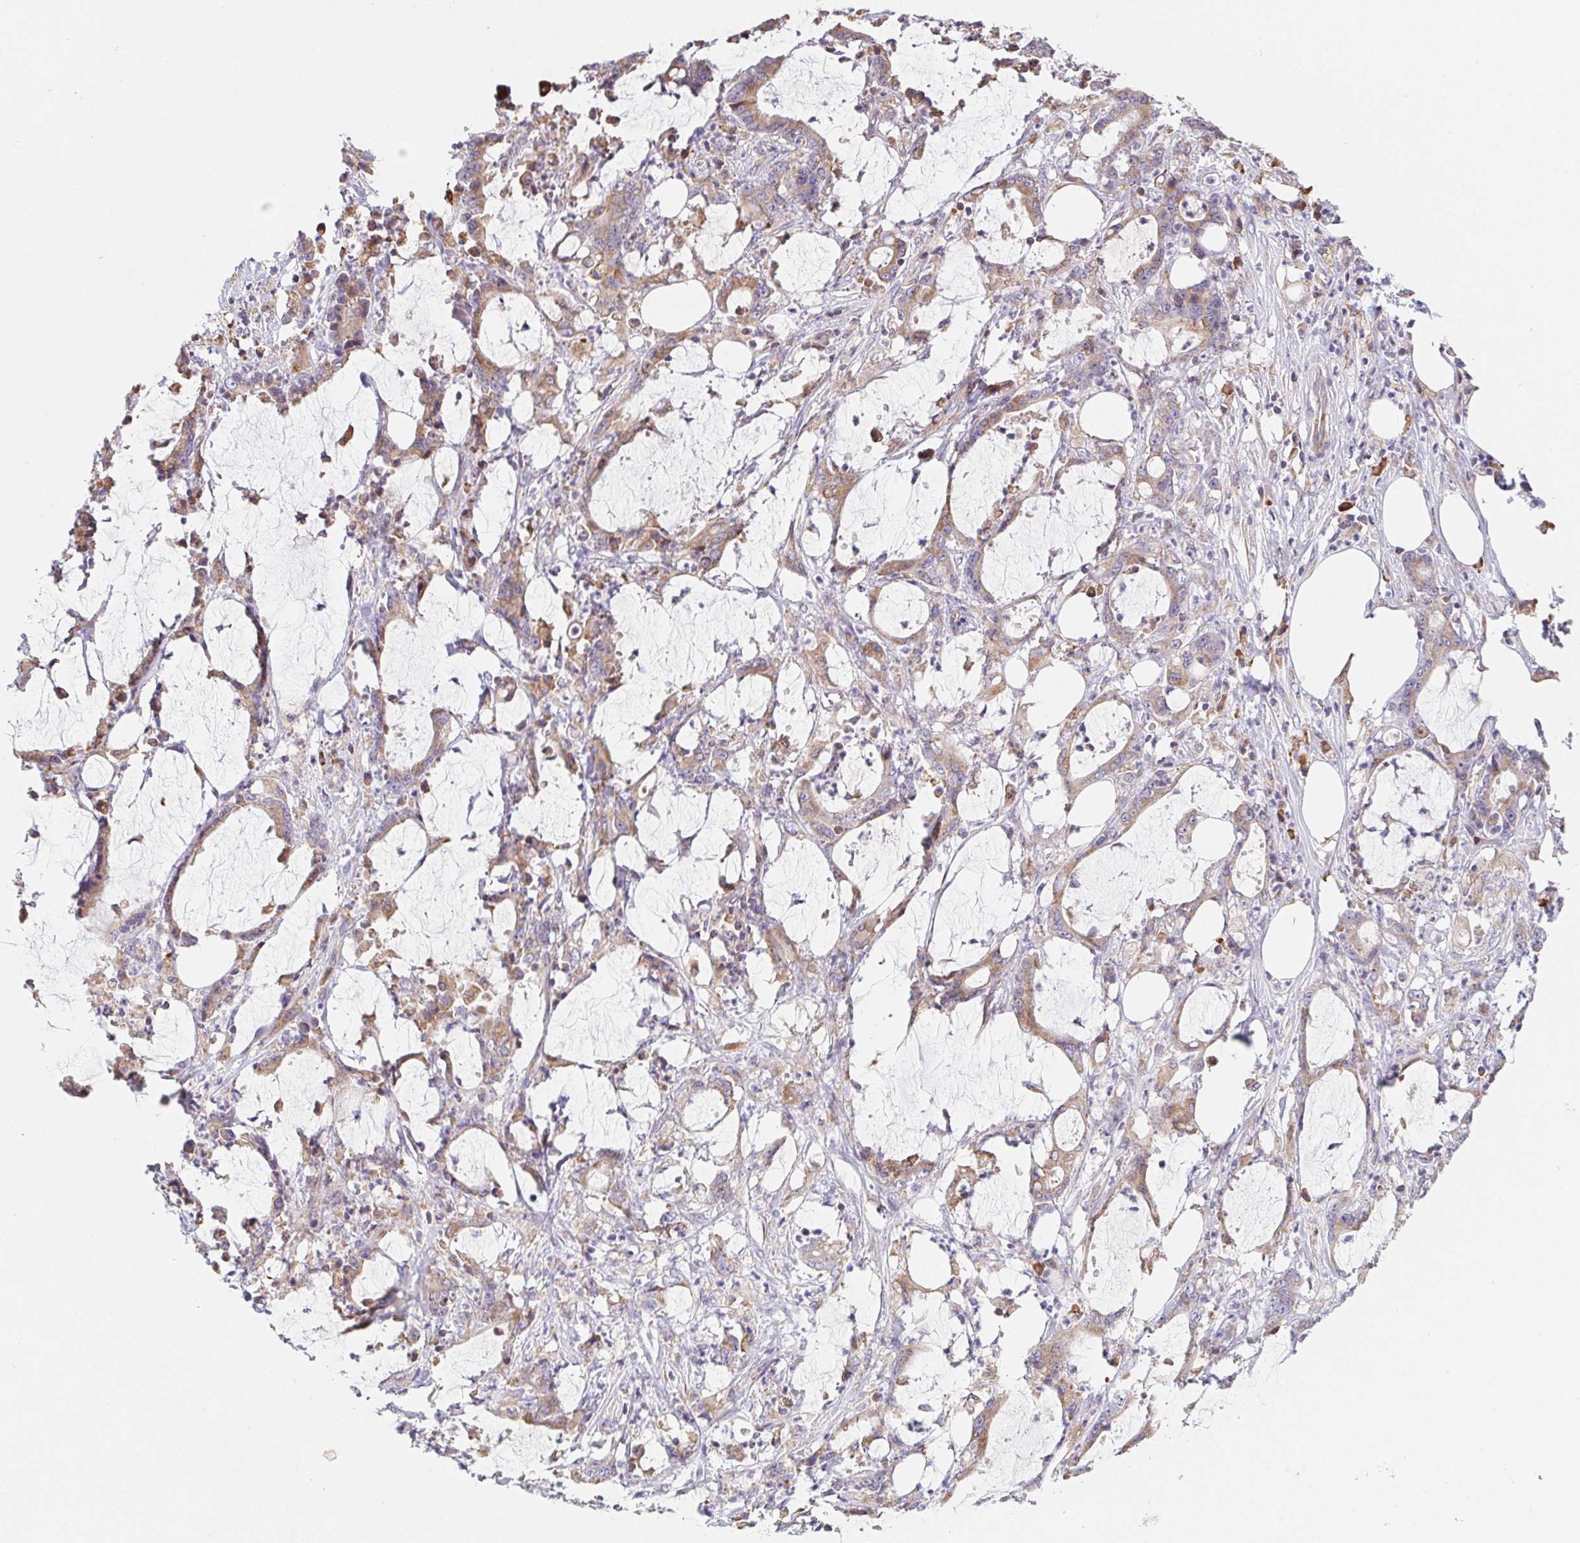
{"staining": {"intensity": "moderate", "quantity": ">75%", "location": "cytoplasmic/membranous"}, "tissue": "stomach cancer", "cell_type": "Tumor cells", "image_type": "cancer", "snomed": [{"axis": "morphology", "description": "Adenocarcinoma, NOS"}, {"axis": "topography", "description": "Stomach, upper"}], "caption": "There is medium levels of moderate cytoplasmic/membranous expression in tumor cells of stomach cancer, as demonstrated by immunohistochemical staining (brown color).", "gene": "ADAM8", "patient": {"sex": "male", "age": 68}}